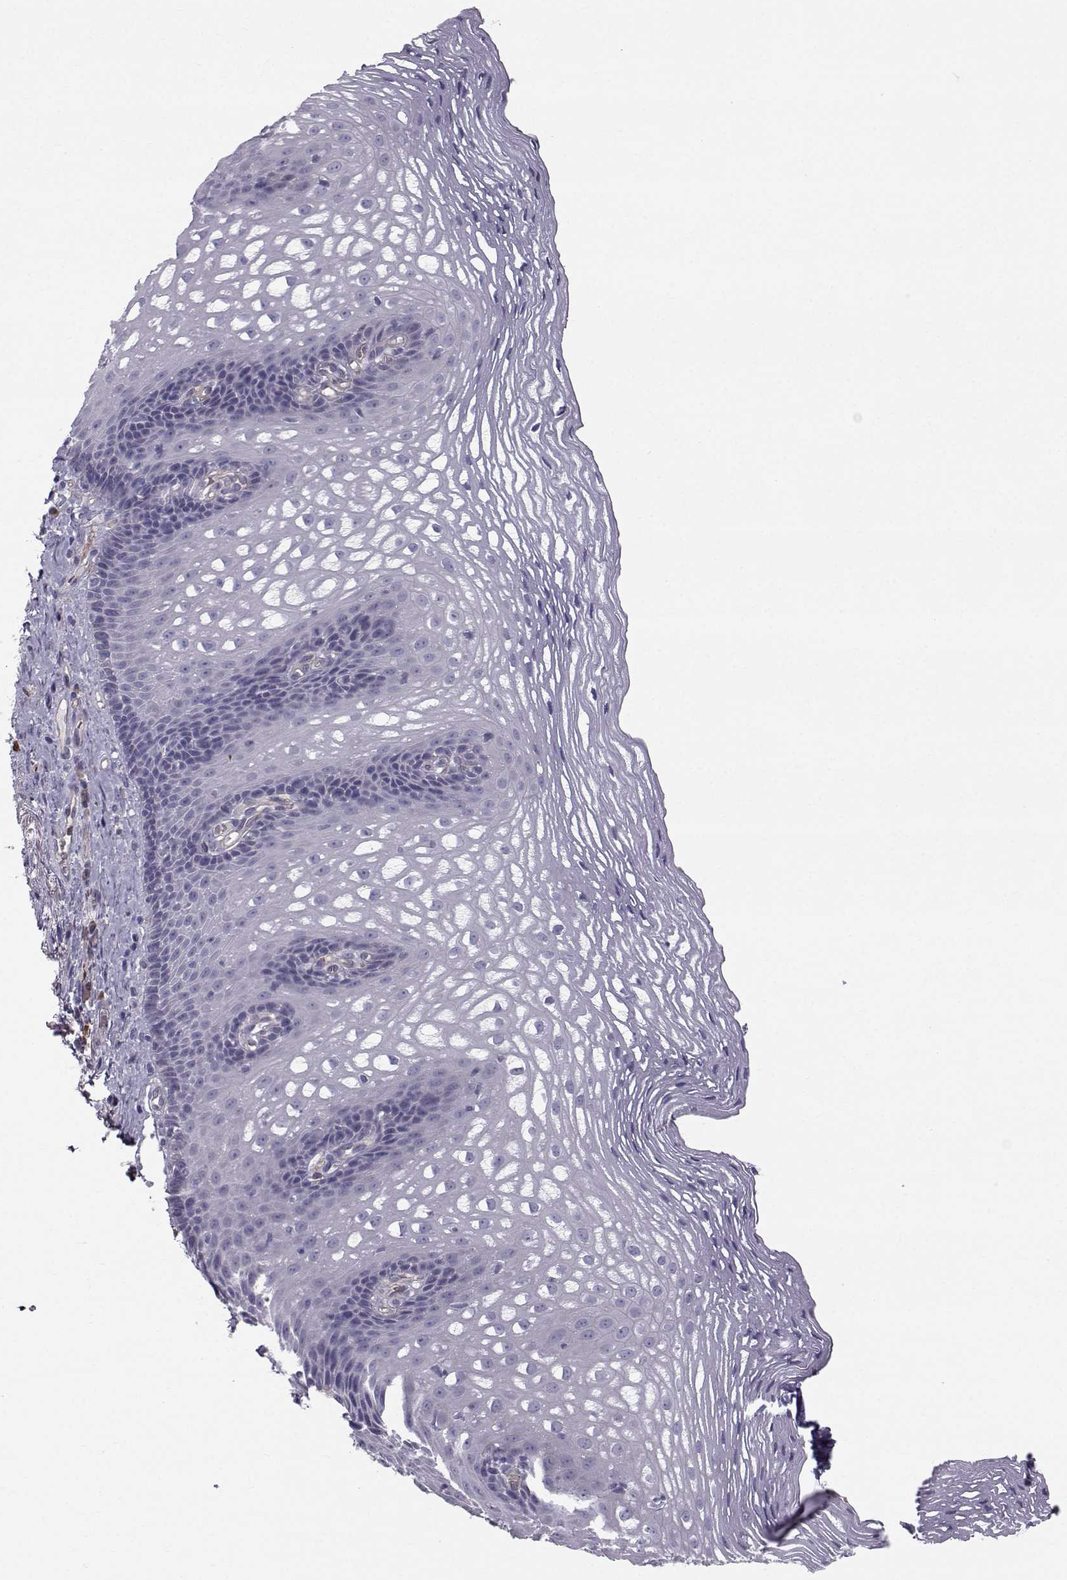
{"staining": {"intensity": "negative", "quantity": "none", "location": "none"}, "tissue": "esophagus", "cell_type": "Squamous epithelial cells", "image_type": "normal", "snomed": [{"axis": "morphology", "description": "Normal tissue, NOS"}, {"axis": "topography", "description": "Esophagus"}], "caption": "Esophagus stained for a protein using immunohistochemistry (IHC) displays no positivity squamous epithelial cells.", "gene": "QPCT", "patient": {"sex": "male", "age": 76}}